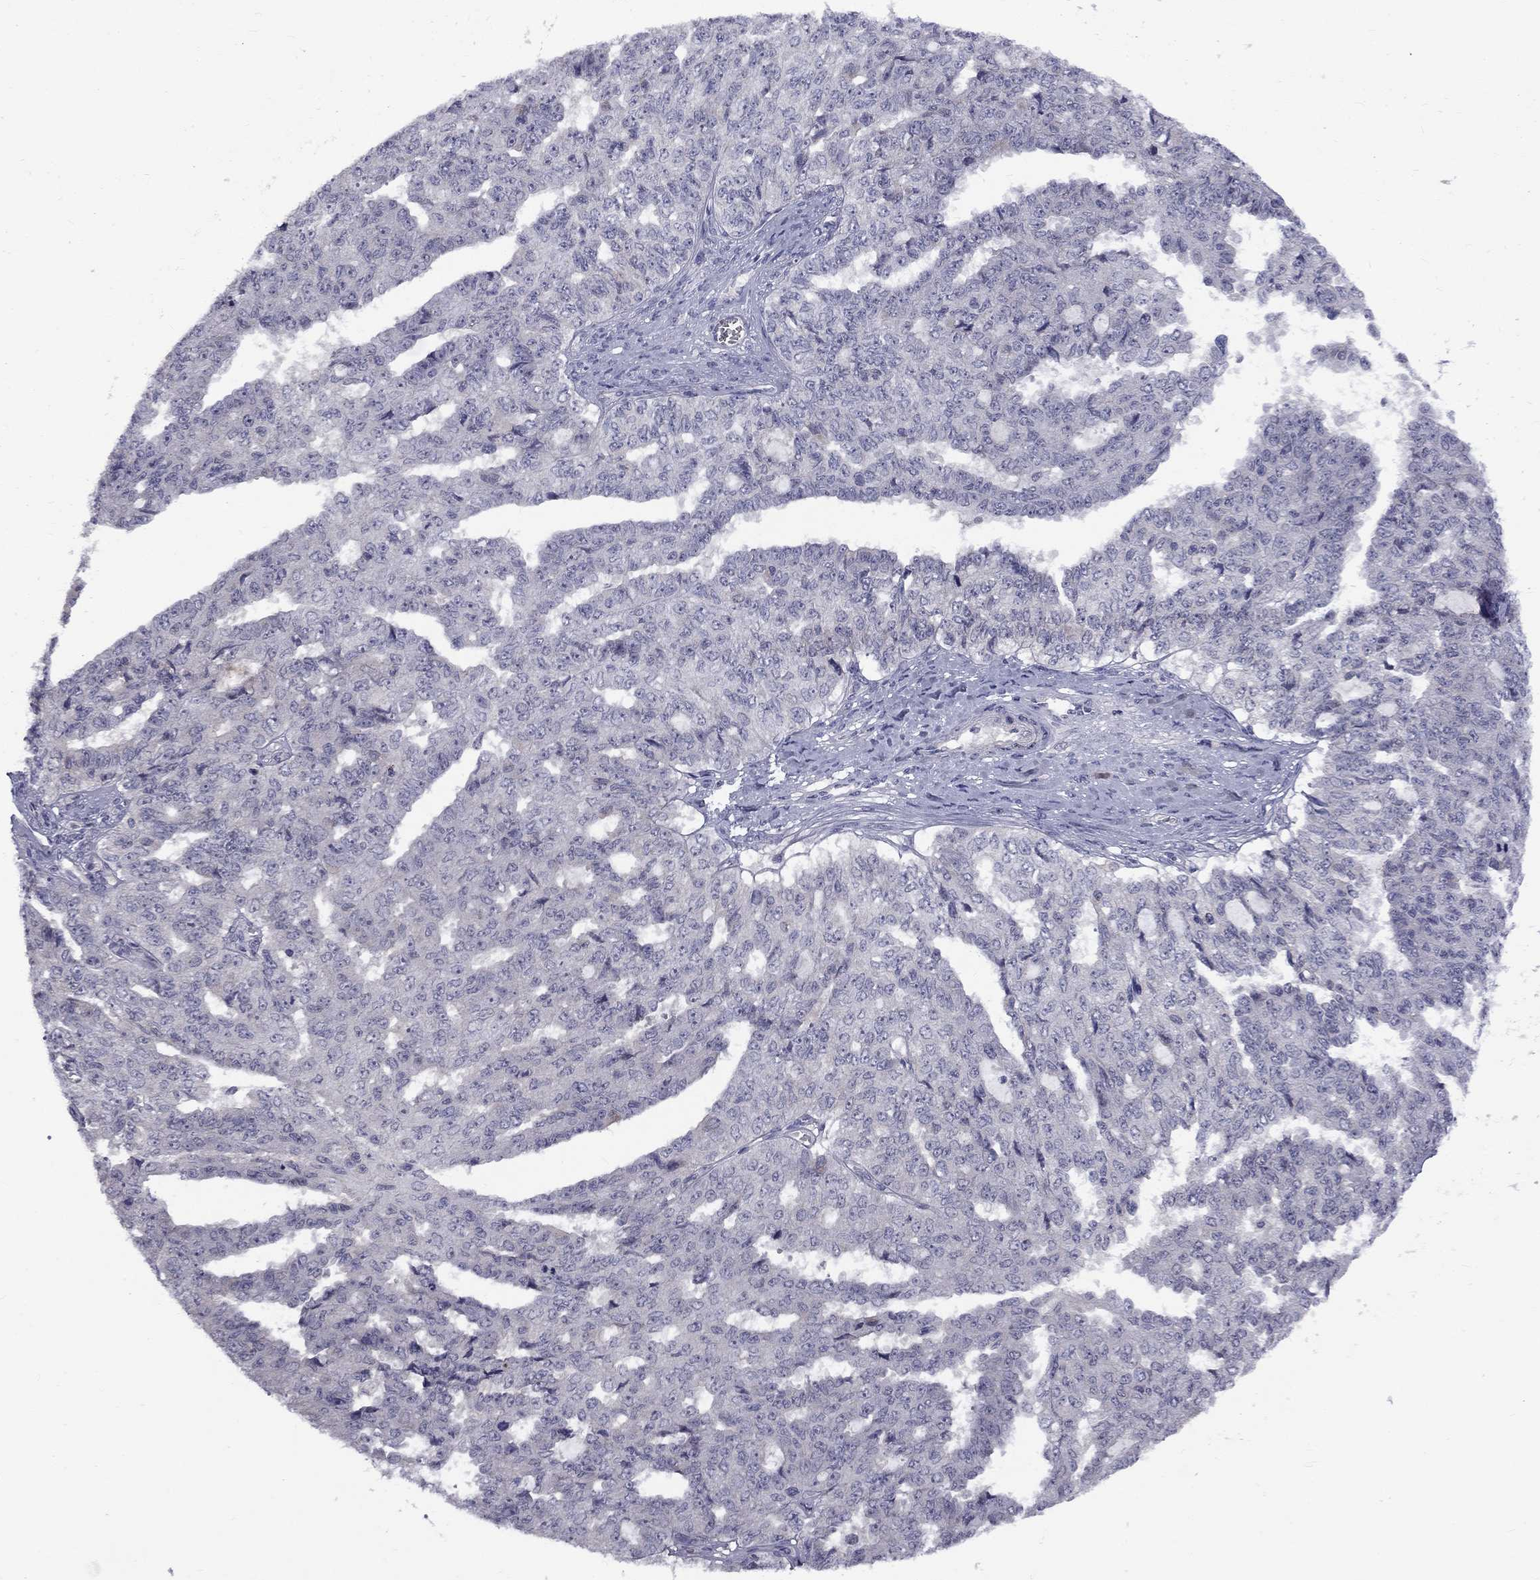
{"staining": {"intensity": "negative", "quantity": "none", "location": "none"}, "tissue": "ovarian cancer", "cell_type": "Tumor cells", "image_type": "cancer", "snomed": [{"axis": "morphology", "description": "Cystadenocarcinoma, serous, NOS"}, {"axis": "topography", "description": "Ovary"}], "caption": "The immunohistochemistry (IHC) photomicrograph has no significant positivity in tumor cells of serous cystadenocarcinoma (ovarian) tissue.", "gene": "SNTA1", "patient": {"sex": "female", "age": 71}}